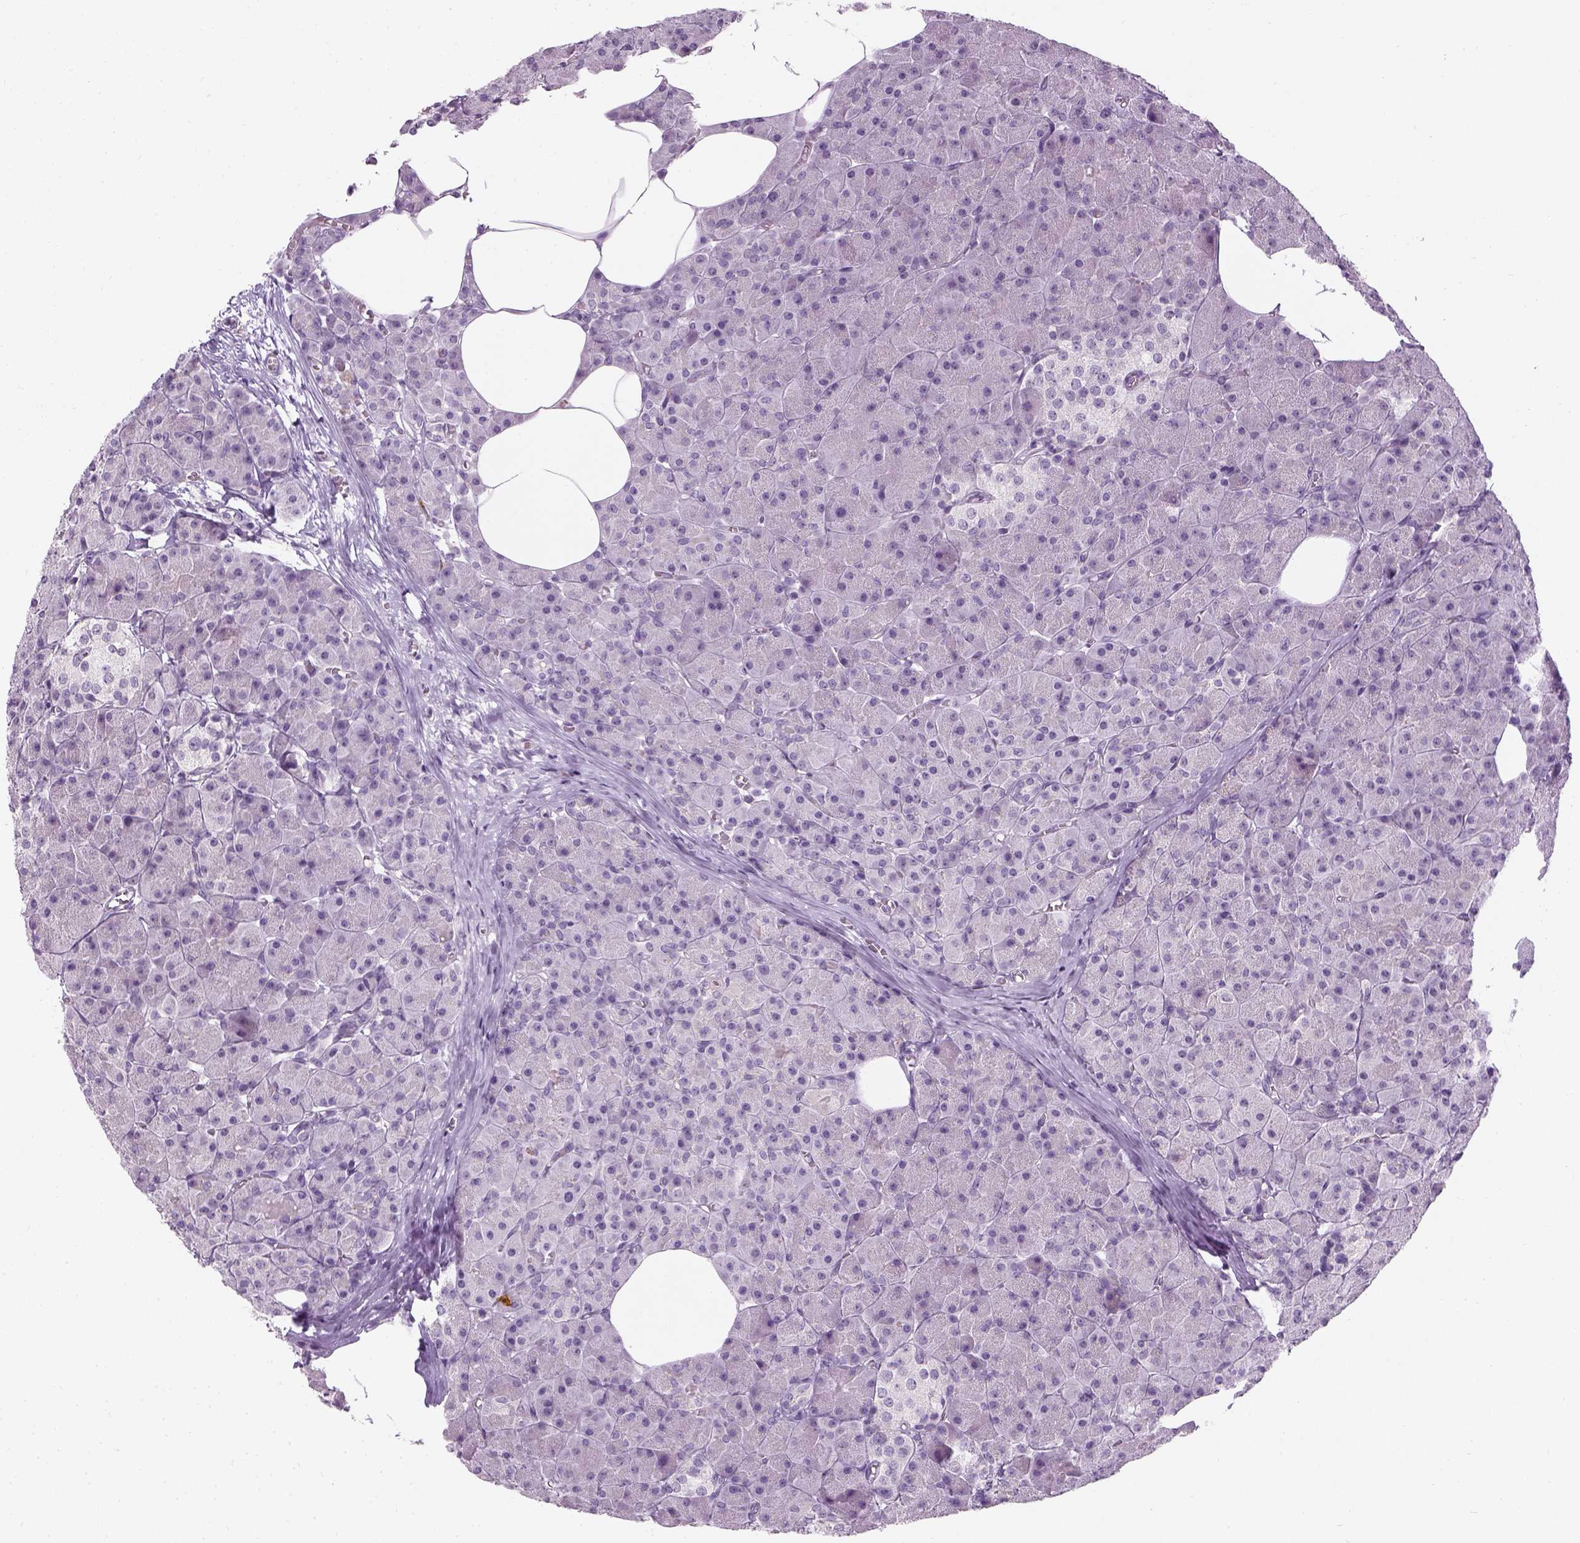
{"staining": {"intensity": "negative", "quantity": "none", "location": "none"}, "tissue": "pancreas", "cell_type": "Exocrine glandular cells", "image_type": "normal", "snomed": [{"axis": "morphology", "description": "Normal tissue, NOS"}, {"axis": "topography", "description": "Pancreas"}], "caption": "Immunohistochemistry (IHC) micrograph of unremarkable pancreas: human pancreas stained with DAB (3,3'-diaminobenzidine) displays no significant protein positivity in exocrine glandular cells.", "gene": "TH", "patient": {"sex": "female", "age": 45}}